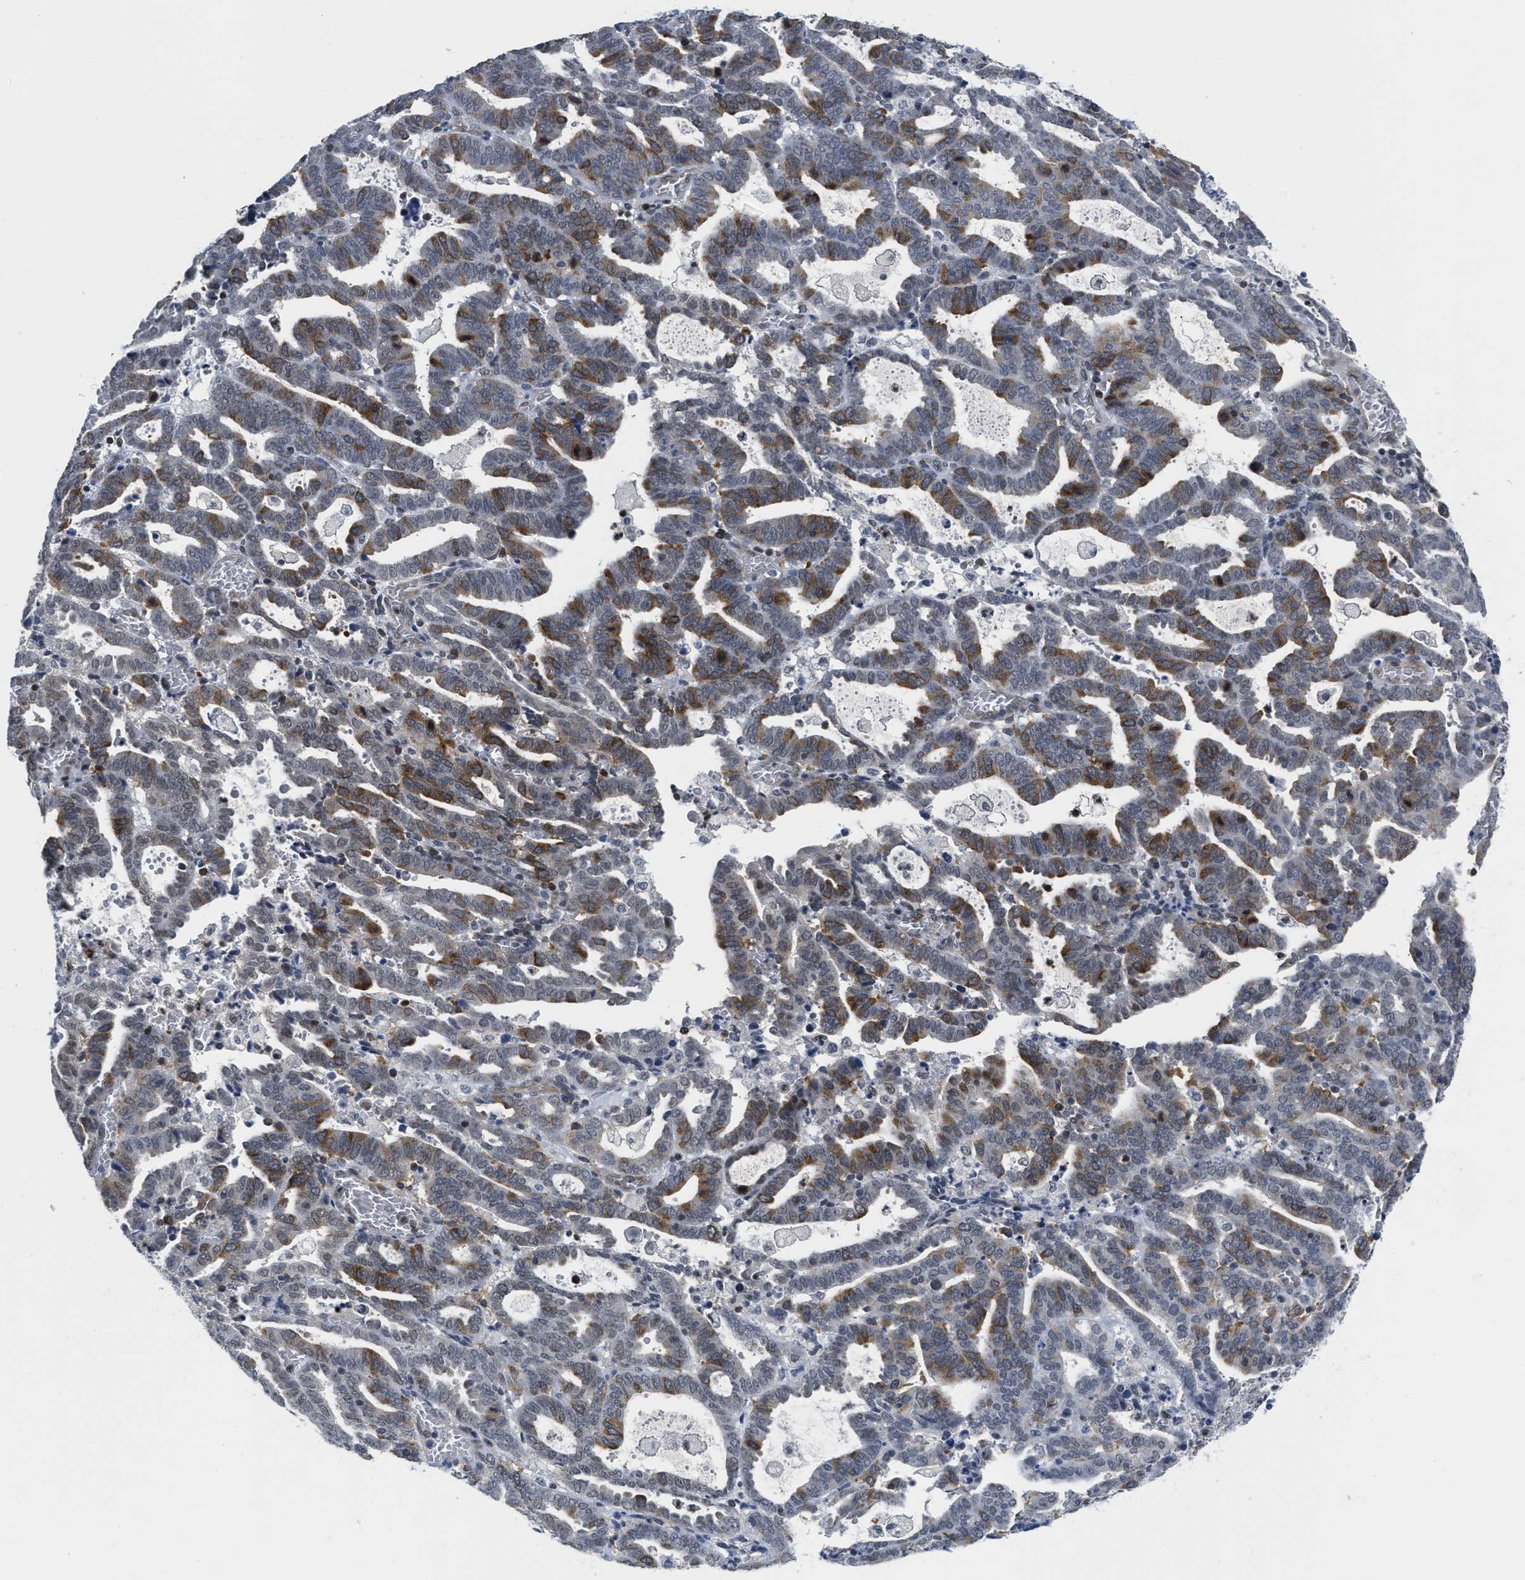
{"staining": {"intensity": "moderate", "quantity": "25%-75%", "location": "cytoplasmic/membranous"}, "tissue": "endometrial cancer", "cell_type": "Tumor cells", "image_type": "cancer", "snomed": [{"axis": "morphology", "description": "Adenocarcinoma, NOS"}, {"axis": "topography", "description": "Uterus"}], "caption": "Immunohistochemical staining of human adenocarcinoma (endometrial) displays moderate cytoplasmic/membranous protein positivity in approximately 25%-75% of tumor cells.", "gene": "HIF1A", "patient": {"sex": "female", "age": 83}}